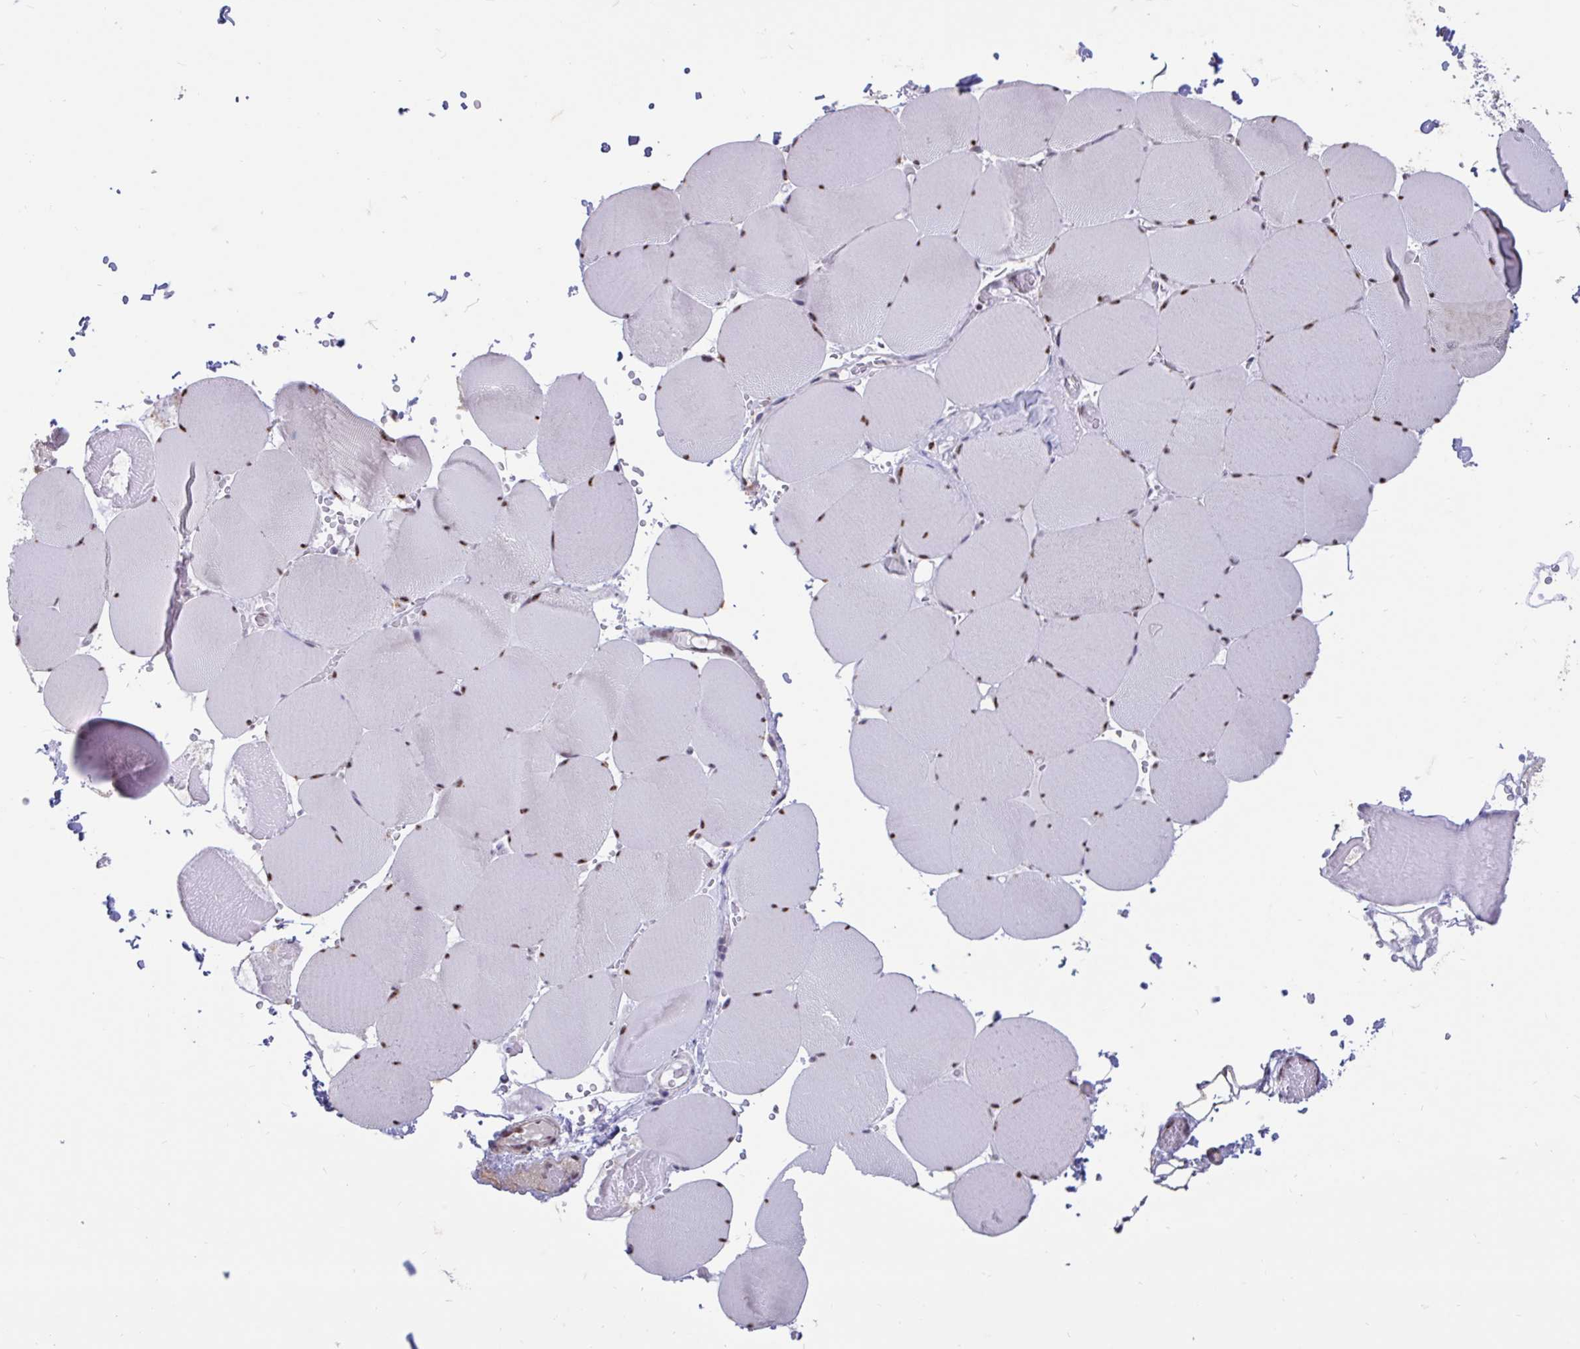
{"staining": {"intensity": "moderate", "quantity": "<25%", "location": "nuclear"}, "tissue": "skeletal muscle", "cell_type": "Myocytes", "image_type": "normal", "snomed": [{"axis": "morphology", "description": "Normal tissue, NOS"}, {"axis": "topography", "description": "Skeletal muscle"}, {"axis": "topography", "description": "Head-Neck"}], "caption": "Immunohistochemistry histopathology image of benign skeletal muscle: human skeletal muscle stained using immunohistochemistry (IHC) displays low levels of moderate protein expression localized specifically in the nuclear of myocytes, appearing as a nuclear brown color.", "gene": "DDX39A", "patient": {"sex": "male", "age": 66}}